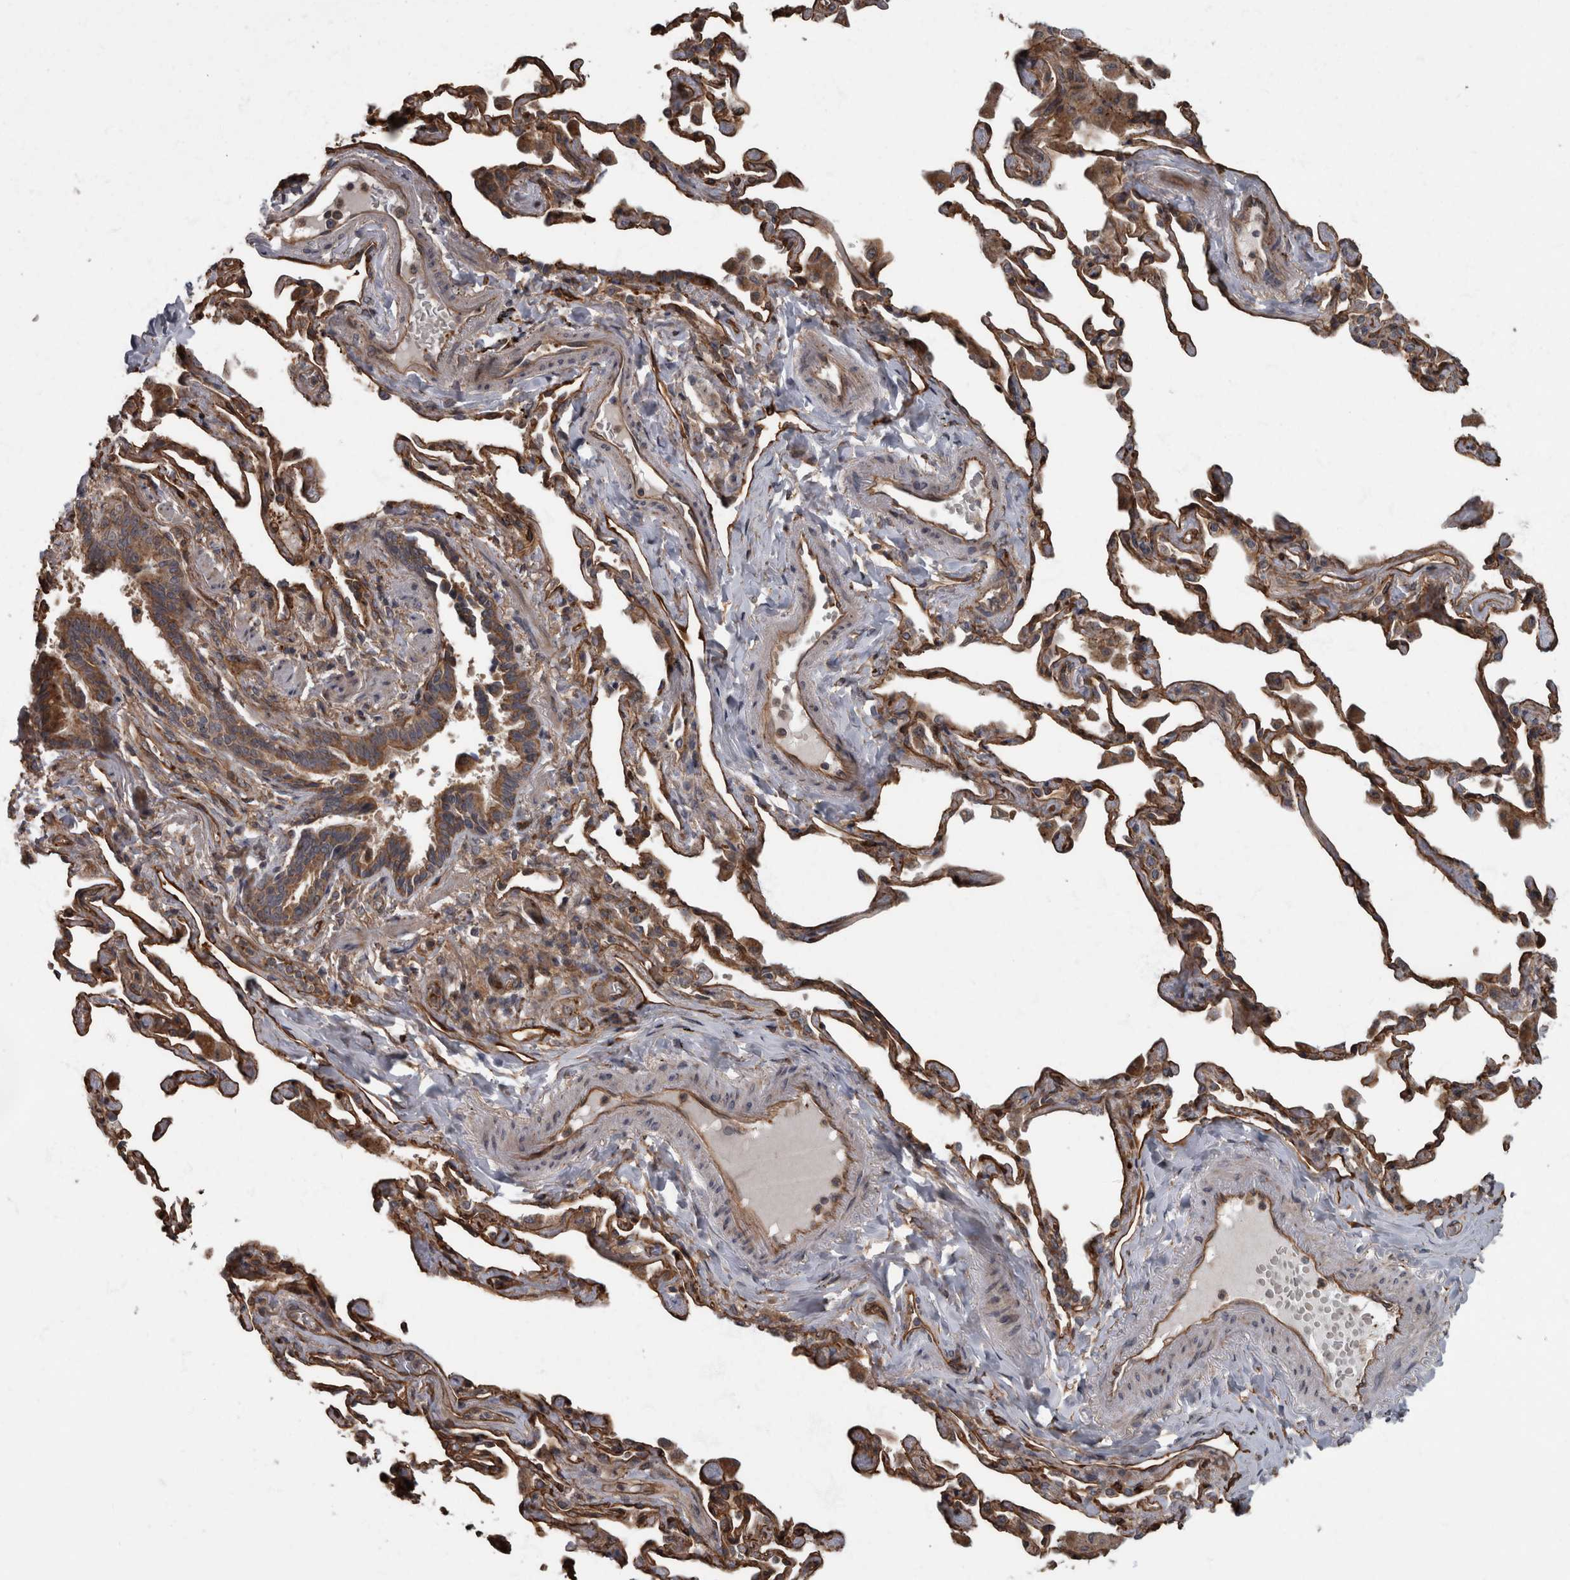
{"staining": {"intensity": "moderate", "quantity": ">75%", "location": "cytoplasmic/membranous"}, "tissue": "bronchus", "cell_type": "Respiratory epithelial cells", "image_type": "normal", "snomed": [{"axis": "morphology", "description": "Normal tissue, NOS"}, {"axis": "morphology", "description": "Inflammation, NOS"}, {"axis": "topography", "description": "Bronchus"}, {"axis": "topography", "description": "Lung"}], "caption": "Brown immunohistochemical staining in benign human bronchus exhibits moderate cytoplasmic/membranous staining in approximately >75% of respiratory epithelial cells. Using DAB (brown) and hematoxylin (blue) stains, captured at high magnification using brightfield microscopy.", "gene": "VEGFD", "patient": {"sex": "female", "age": 46}}